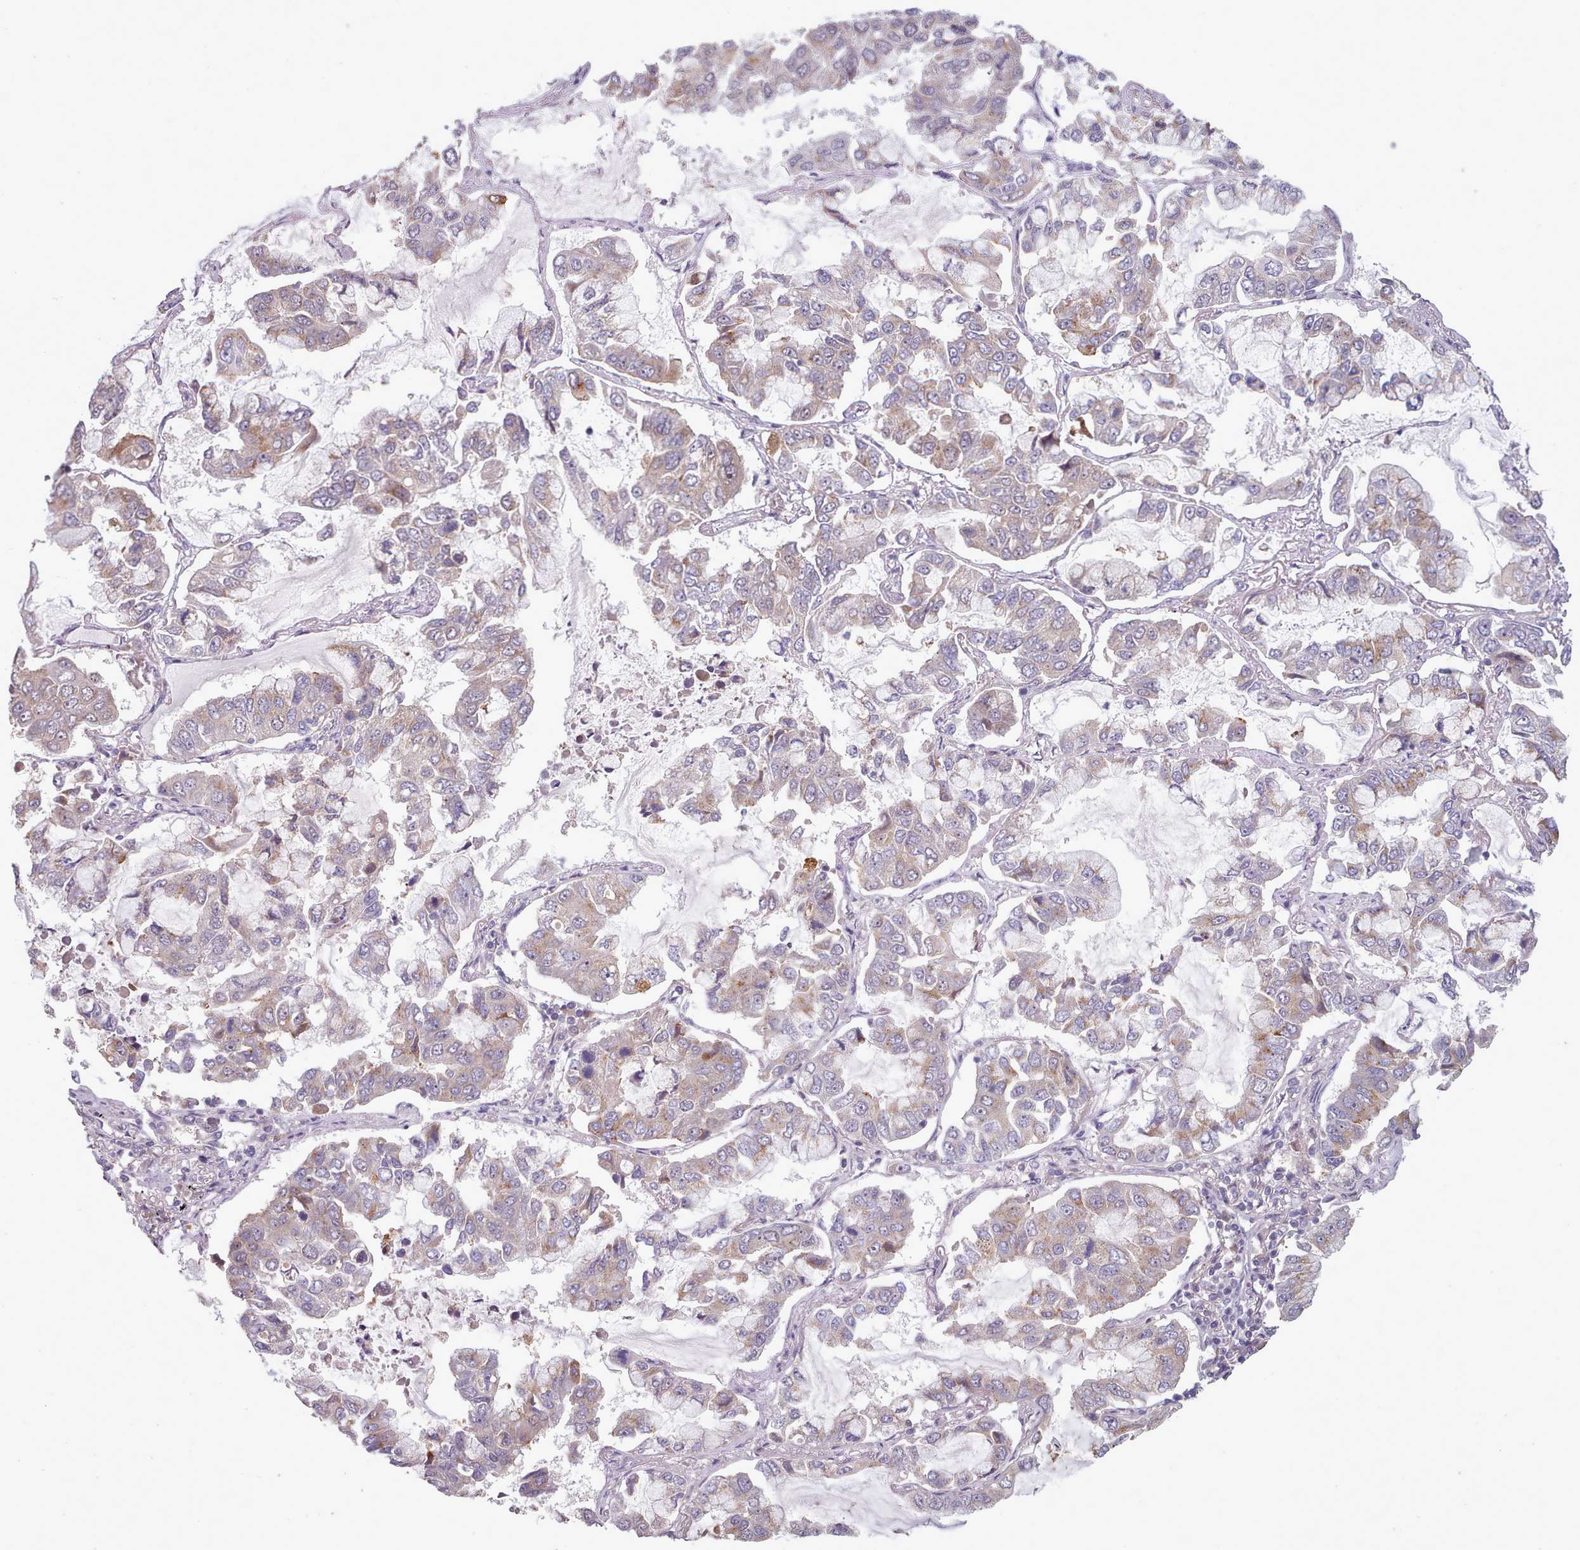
{"staining": {"intensity": "weak", "quantity": "<25%", "location": "cytoplasmic/membranous"}, "tissue": "lung cancer", "cell_type": "Tumor cells", "image_type": "cancer", "snomed": [{"axis": "morphology", "description": "Adenocarcinoma, NOS"}, {"axis": "topography", "description": "Lung"}], "caption": "Lung cancer (adenocarcinoma) was stained to show a protein in brown. There is no significant expression in tumor cells. (Stains: DAB immunohistochemistry with hematoxylin counter stain, Microscopy: brightfield microscopy at high magnification).", "gene": "CLNS1A", "patient": {"sex": "male", "age": 64}}